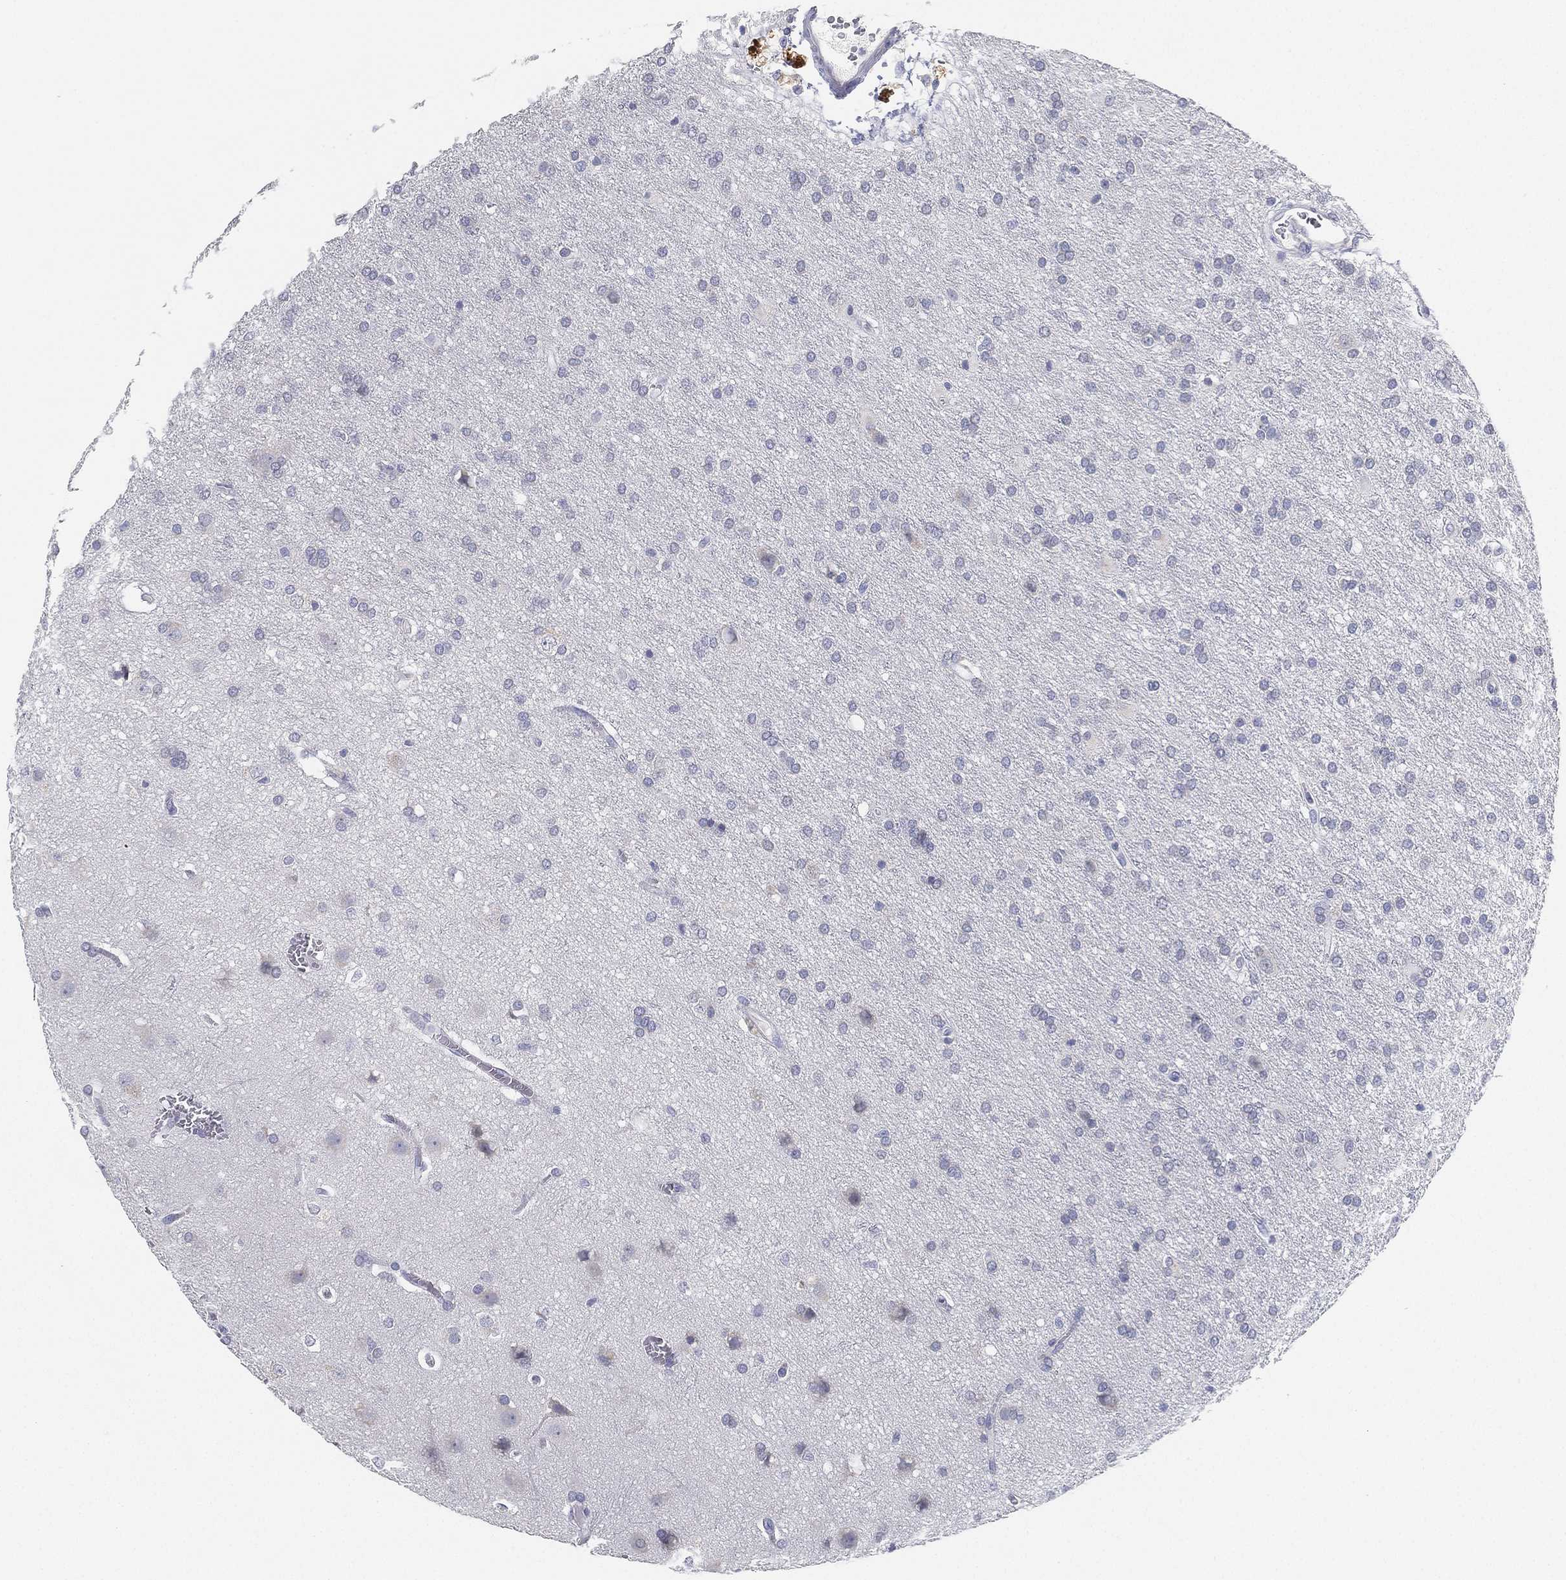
{"staining": {"intensity": "negative", "quantity": "none", "location": "none"}, "tissue": "glioma", "cell_type": "Tumor cells", "image_type": "cancer", "snomed": [{"axis": "morphology", "description": "Glioma, malignant, Low grade"}, {"axis": "topography", "description": "Brain"}], "caption": "Immunohistochemistry (IHC) photomicrograph of malignant low-grade glioma stained for a protein (brown), which shows no staining in tumor cells.", "gene": "FAM187B", "patient": {"sex": "female", "age": 32}}